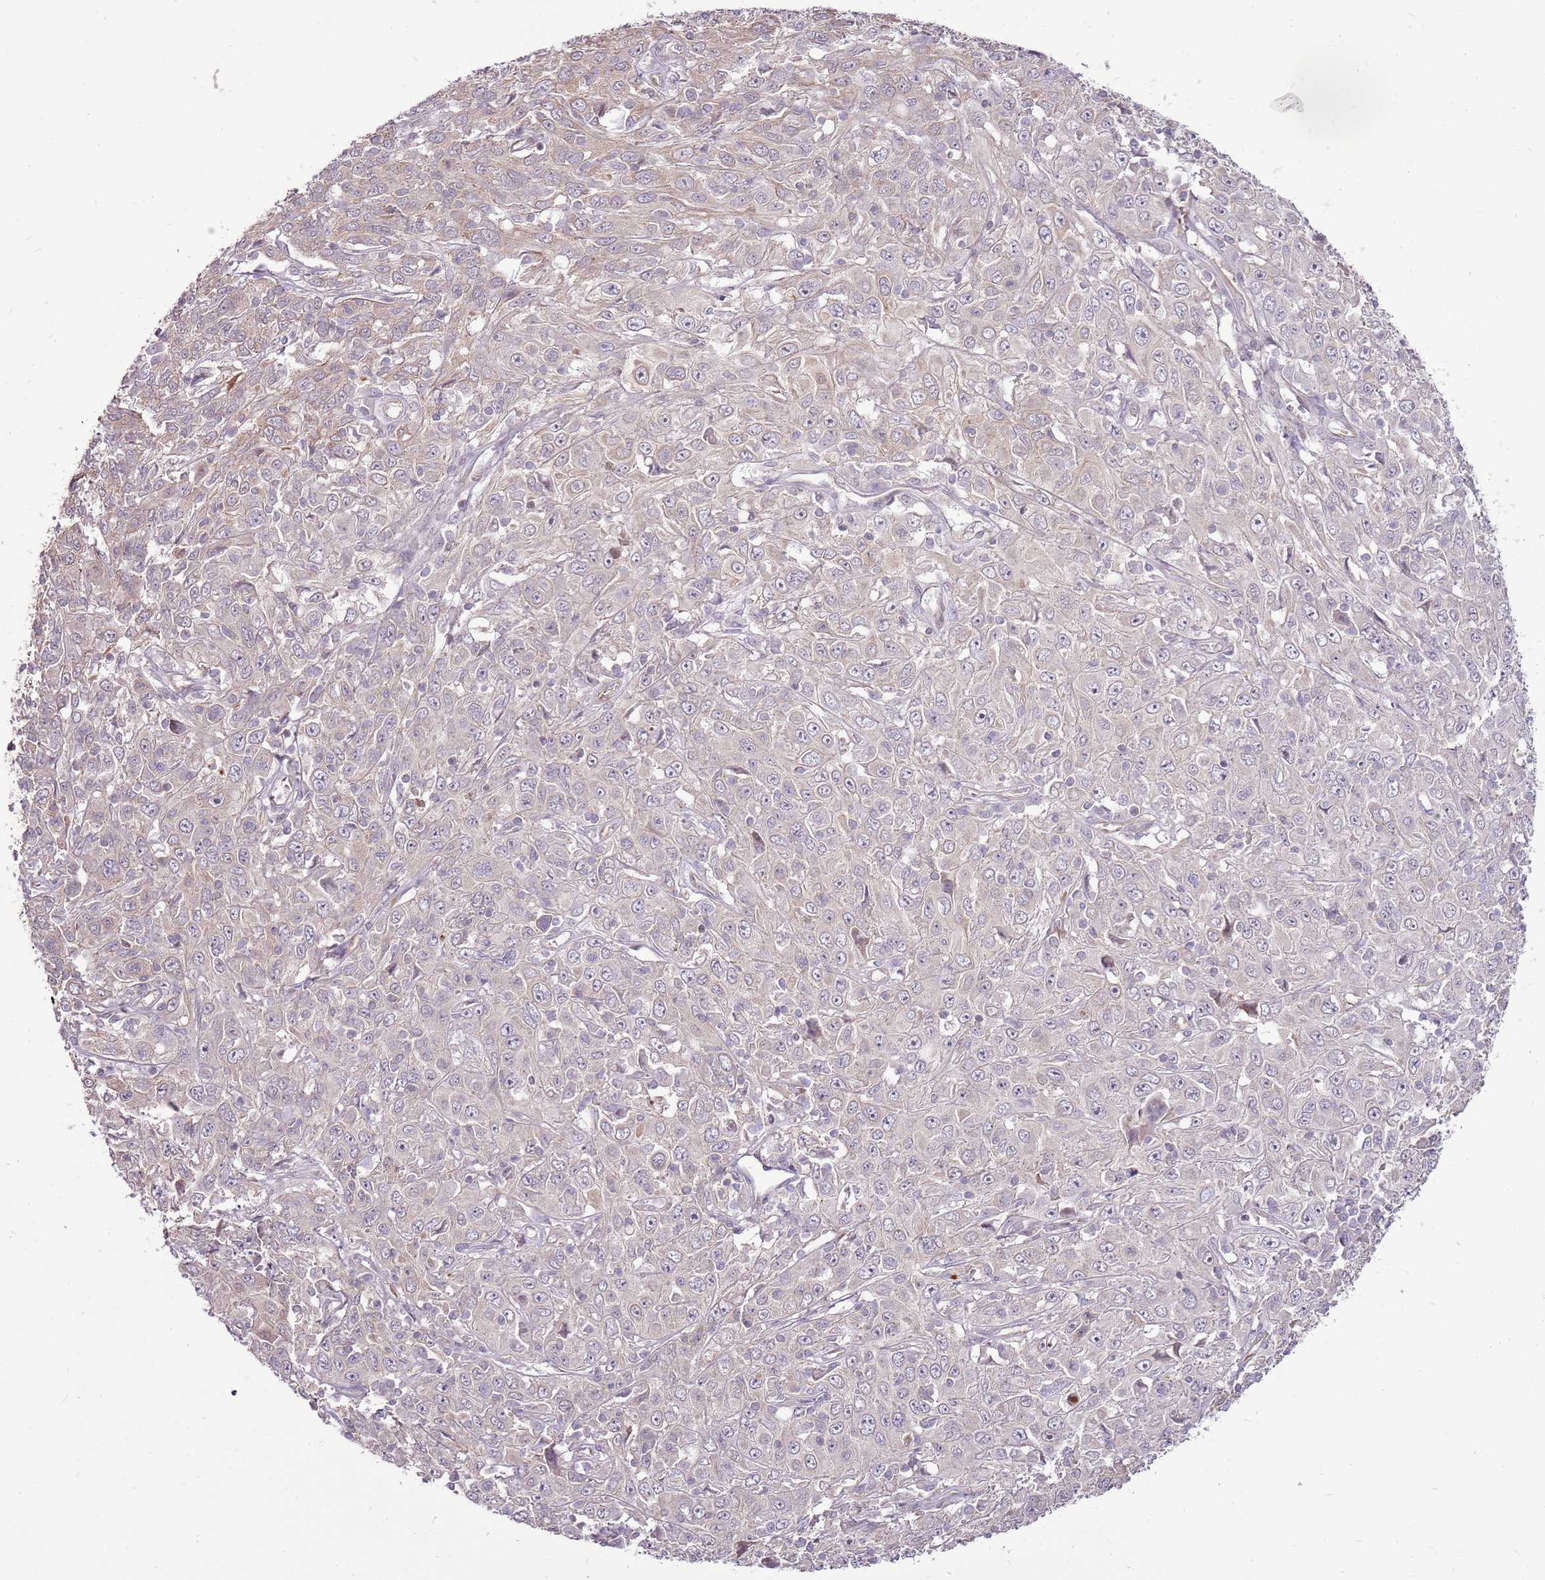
{"staining": {"intensity": "weak", "quantity": "<25%", "location": "cytoplasmic/membranous"}, "tissue": "cervical cancer", "cell_type": "Tumor cells", "image_type": "cancer", "snomed": [{"axis": "morphology", "description": "Squamous cell carcinoma, NOS"}, {"axis": "topography", "description": "Cervix"}], "caption": "The image demonstrates no significant positivity in tumor cells of cervical cancer (squamous cell carcinoma). Brightfield microscopy of immunohistochemistry (IHC) stained with DAB (3,3'-diaminobenzidine) (brown) and hematoxylin (blue), captured at high magnification.", "gene": "UGGT2", "patient": {"sex": "female", "age": 46}}